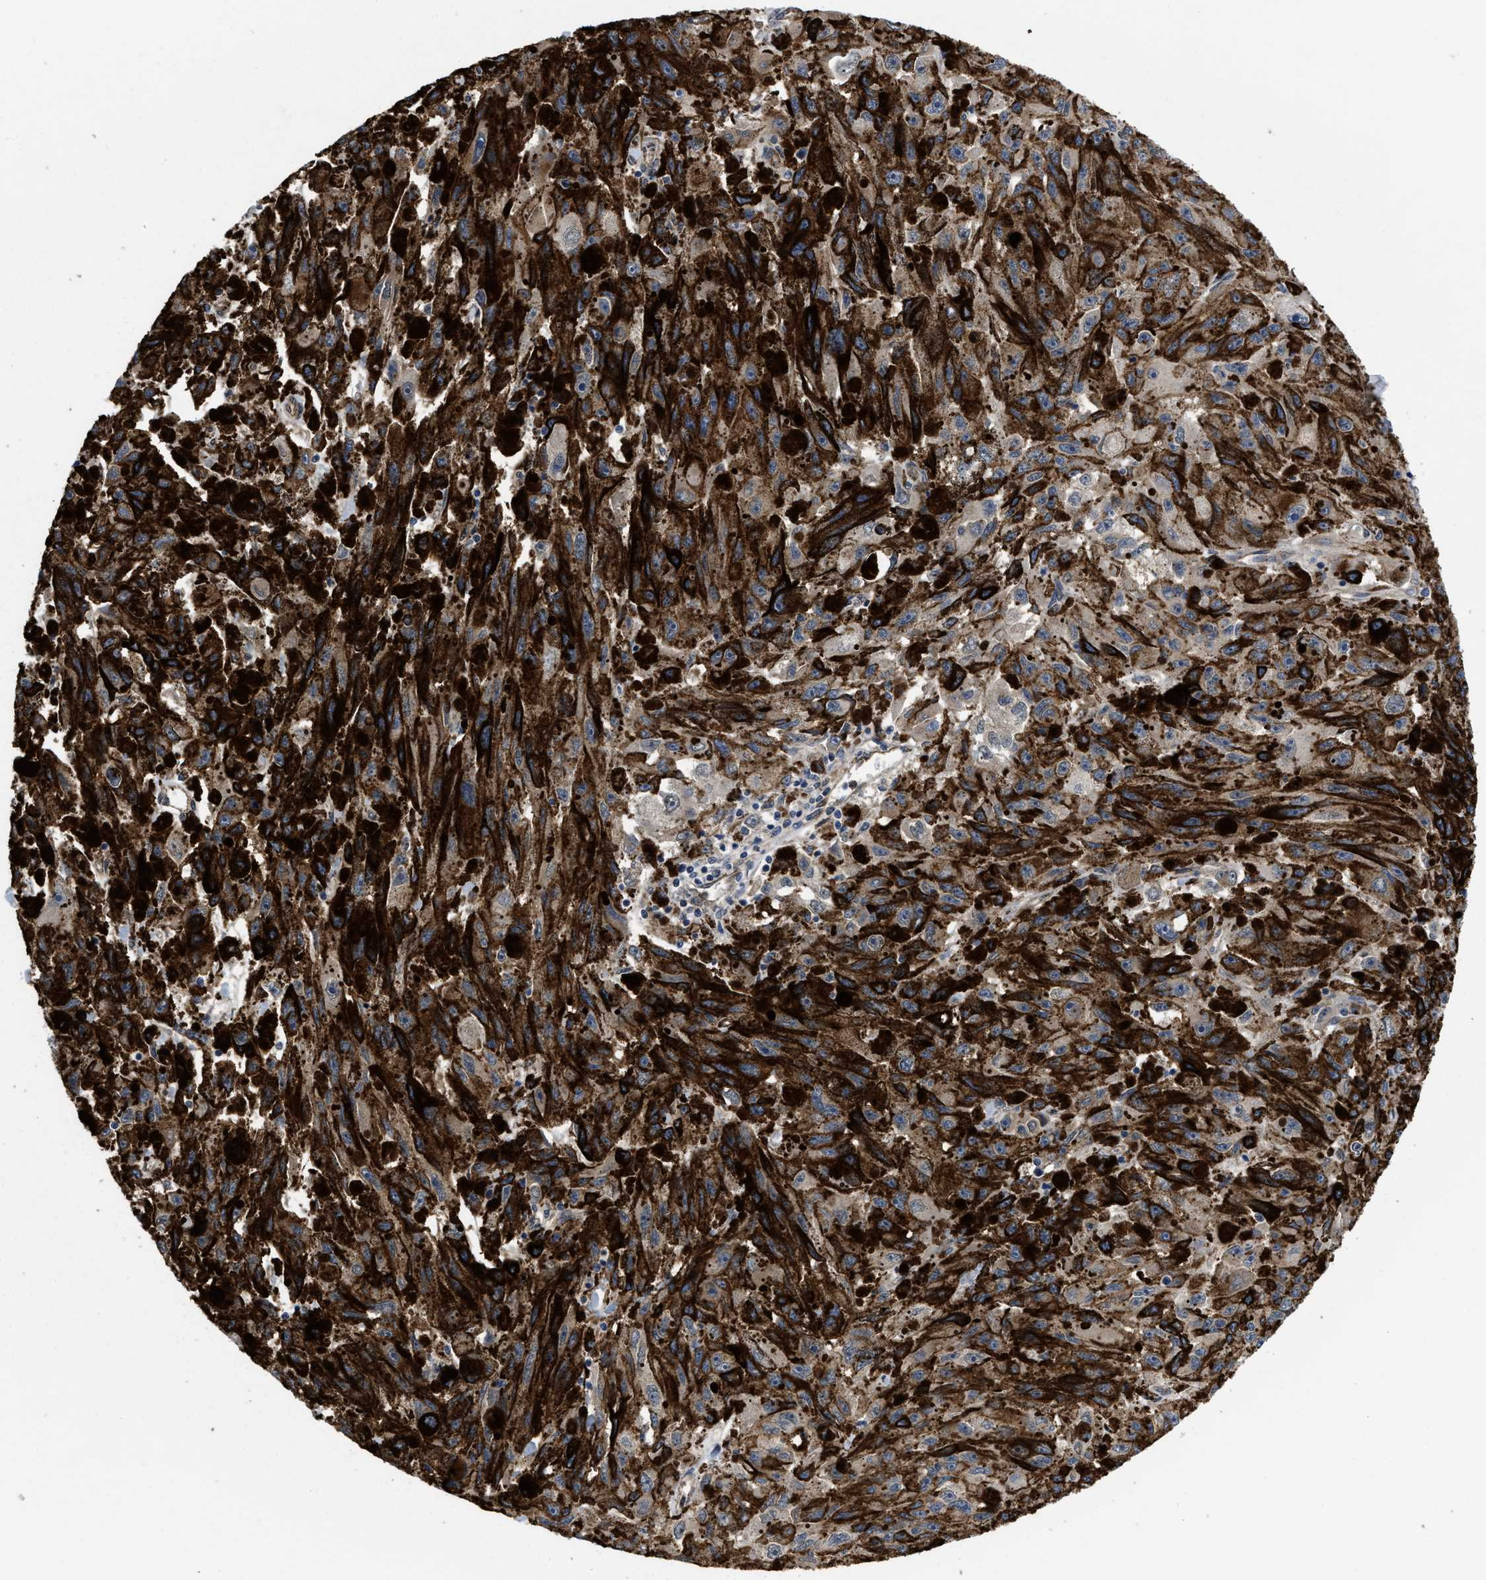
{"staining": {"intensity": "weak", "quantity": "<25%", "location": "cytoplasmic/membranous"}, "tissue": "melanoma", "cell_type": "Tumor cells", "image_type": "cancer", "snomed": [{"axis": "morphology", "description": "Malignant melanoma, NOS"}, {"axis": "topography", "description": "Skin"}], "caption": "Immunohistochemistry image of malignant melanoma stained for a protein (brown), which displays no positivity in tumor cells.", "gene": "PKD2", "patient": {"sex": "female", "age": 104}}